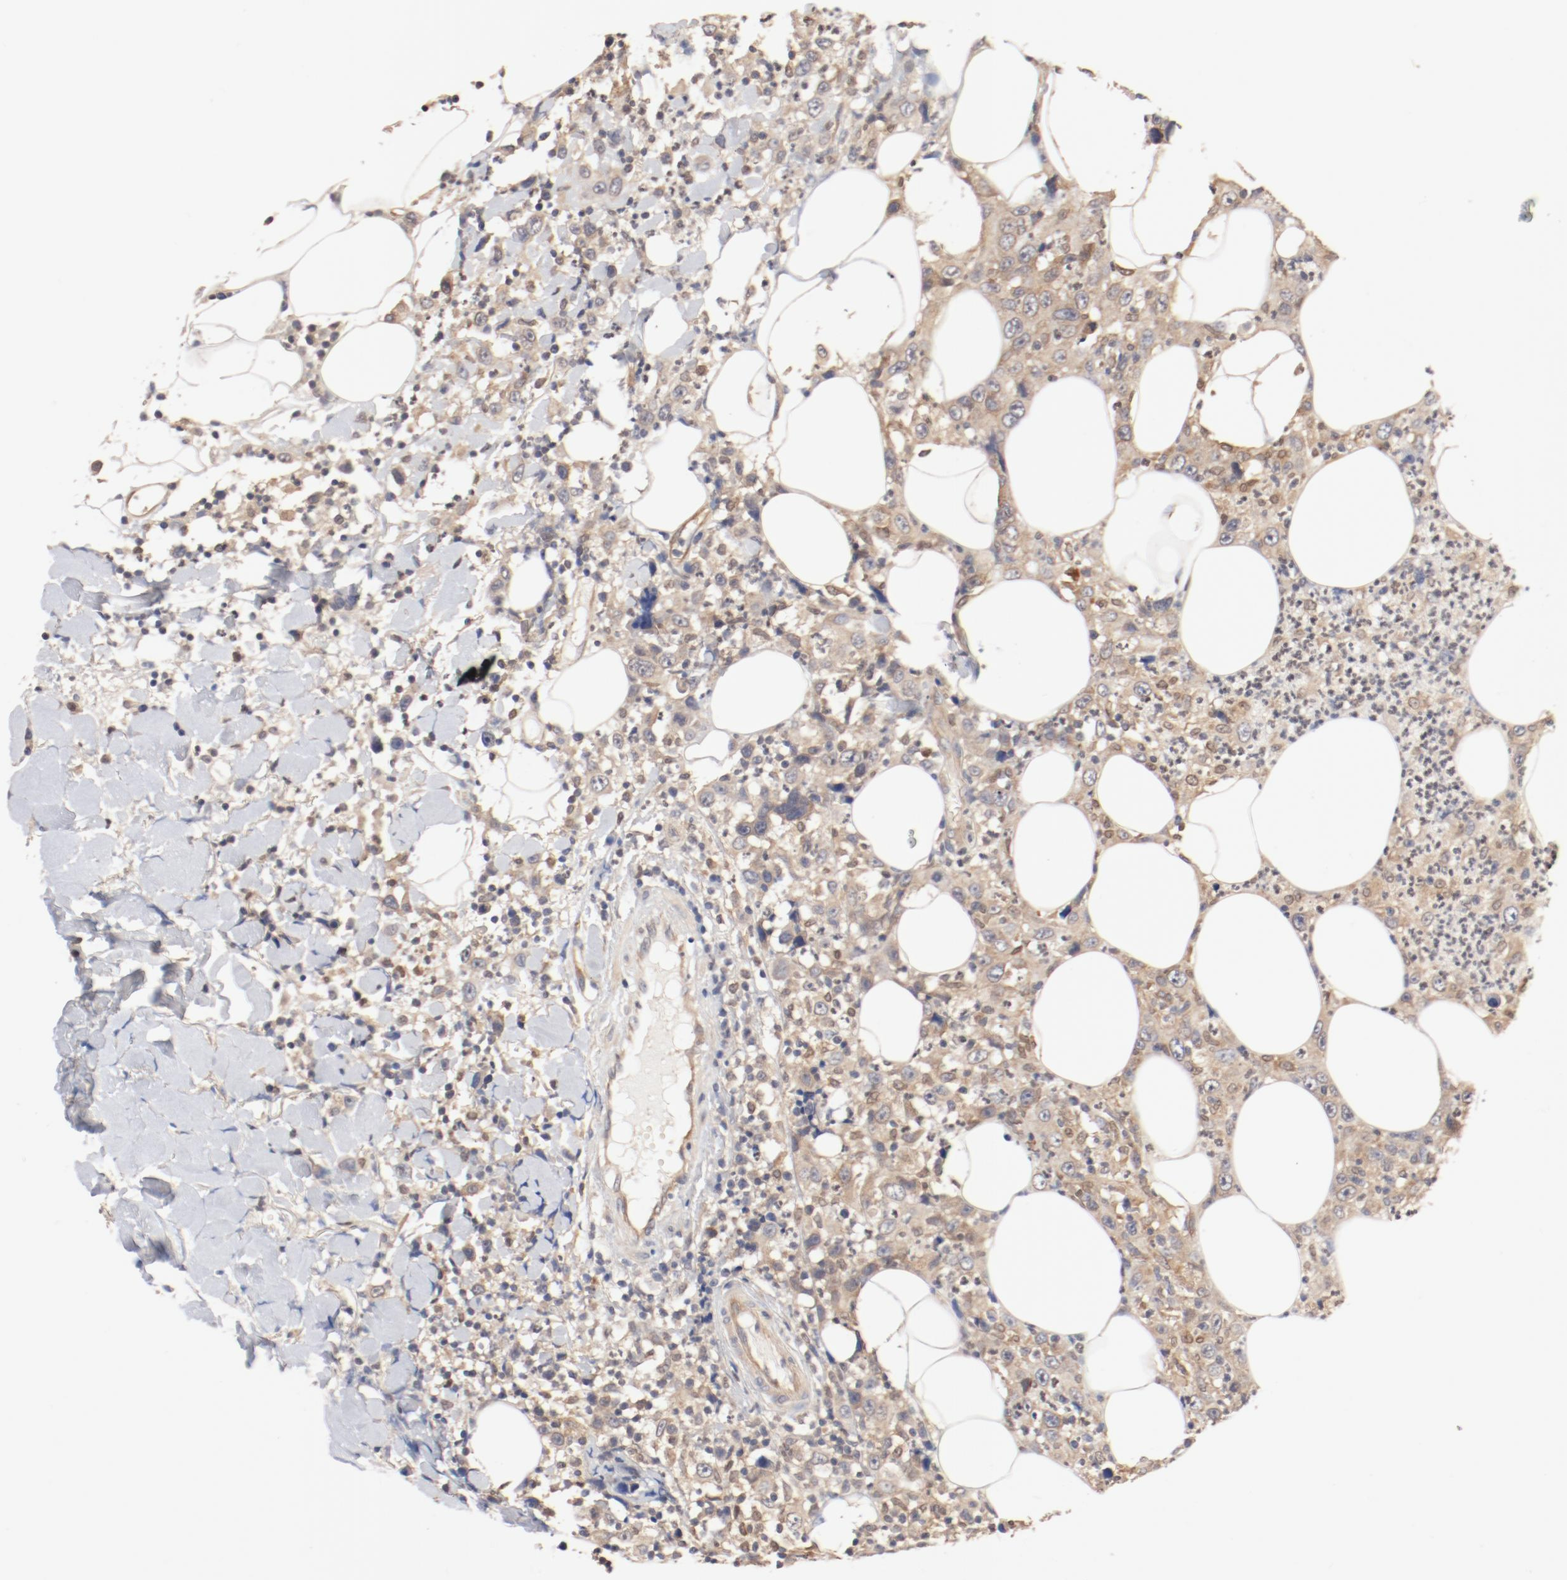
{"staining": {"intensity": "weak", "quantity": ">75%", "location": "cytoplasmic/membranous"}, "tissue": "thyroid cancer", "cell_type": "Tumor cells", "image_type": "cancer", "snomed": [{"axis": "morphology", "description": "Carcinoma, NOS"}, {"axis": "topography", "description": "Thyroid gland"}], "caption": "Thyroid cancer (carcinoma) stained with immunohistochemistry (IHC) shows weak cytoplasmic/membranous expression in about >75% of tumor cells.", "gene": "UBE2J1", "patient": {"sex": "female", "age": 77}}